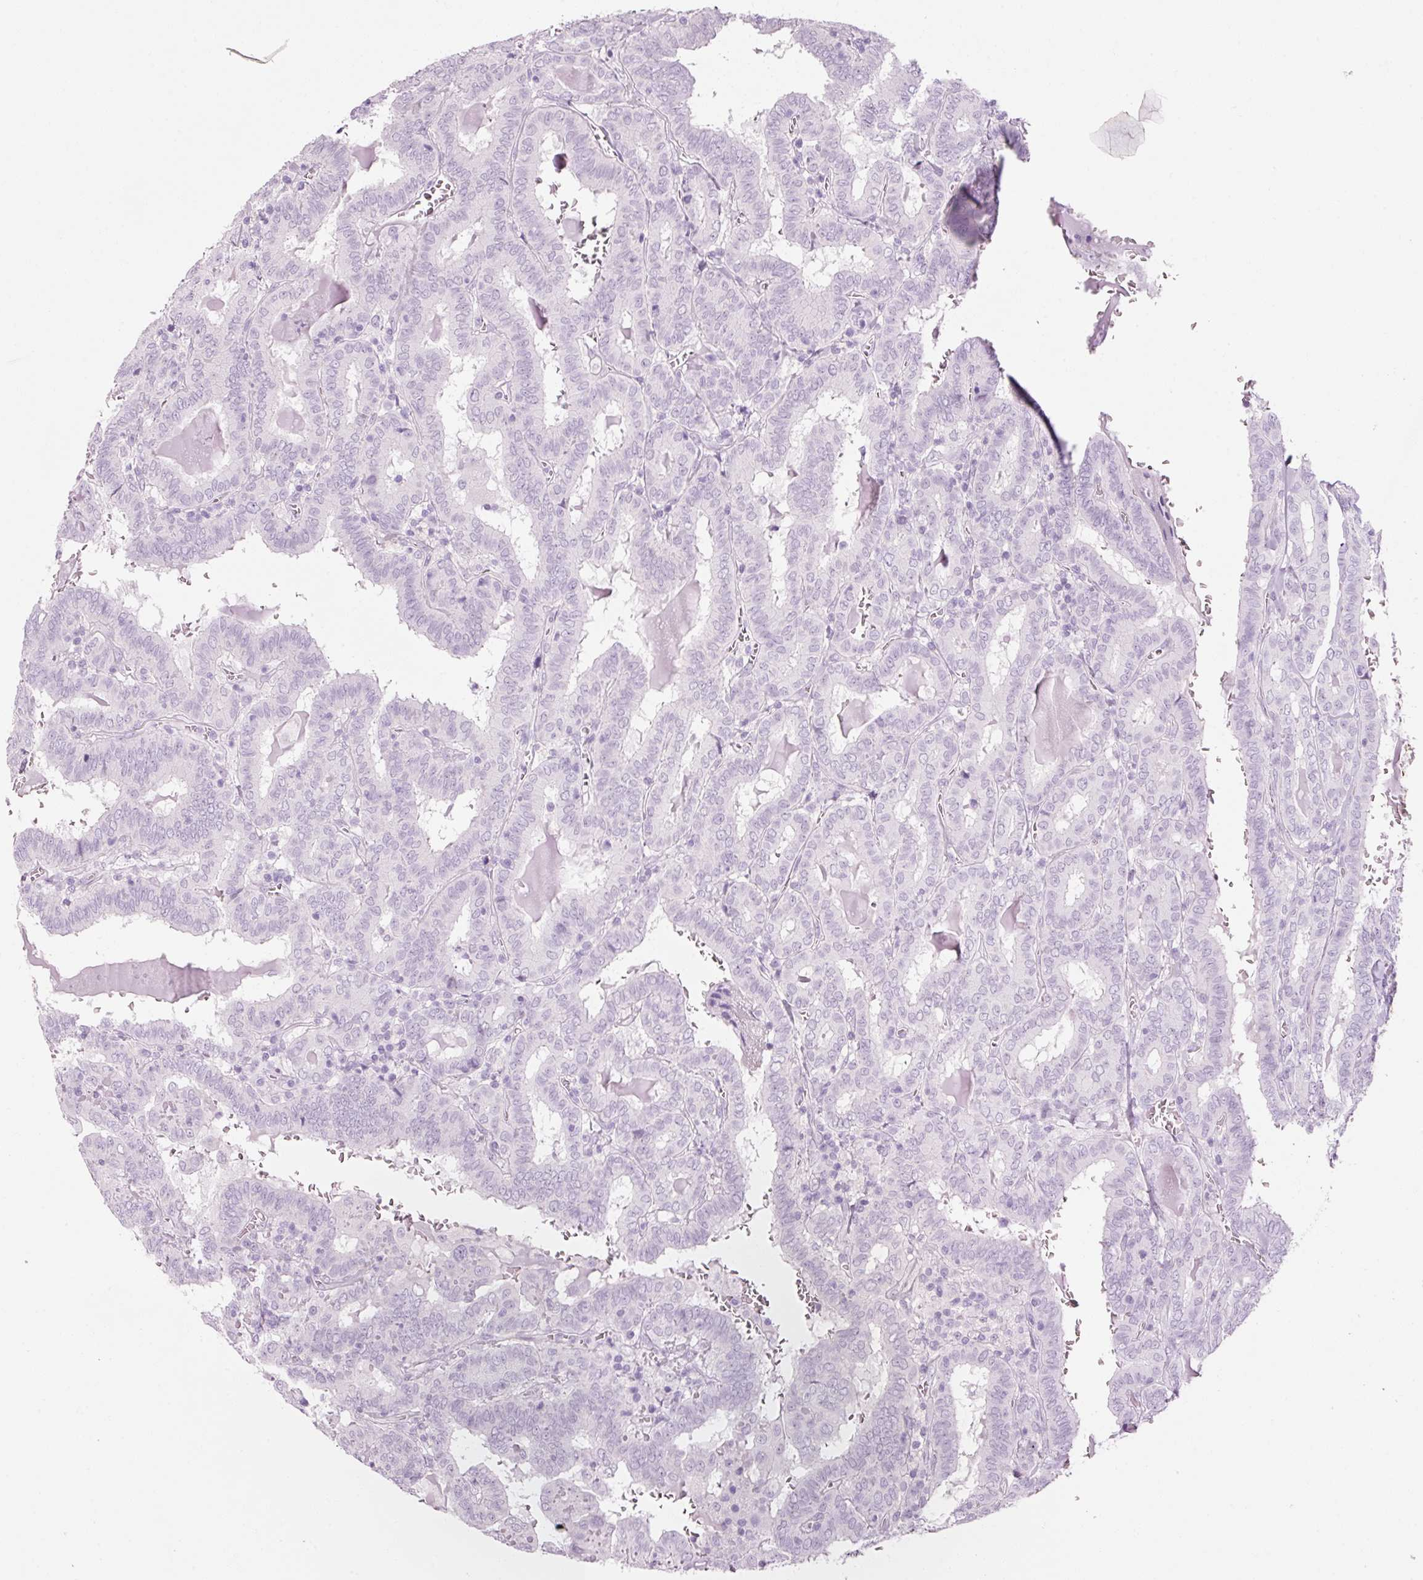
{"staining": {"intensity": "negative", "quantity": "none", "location": "none"}, "tissue": "thyroid cancer", "cell_type": "Tumor cells", "image_type": "cancer", "snomed": [{"axis": "morphology", "description": "Papillary adenocarcinoma, NOS"}, {"axis": "topography", "description": "Thyroid gland"}], "caption": "Tumor cells show no significant protein staining in thyroid papillary adenocarcinoma.", "gene": "ANKRD20A1", "patient": {"sex": "female", "age": 72}}